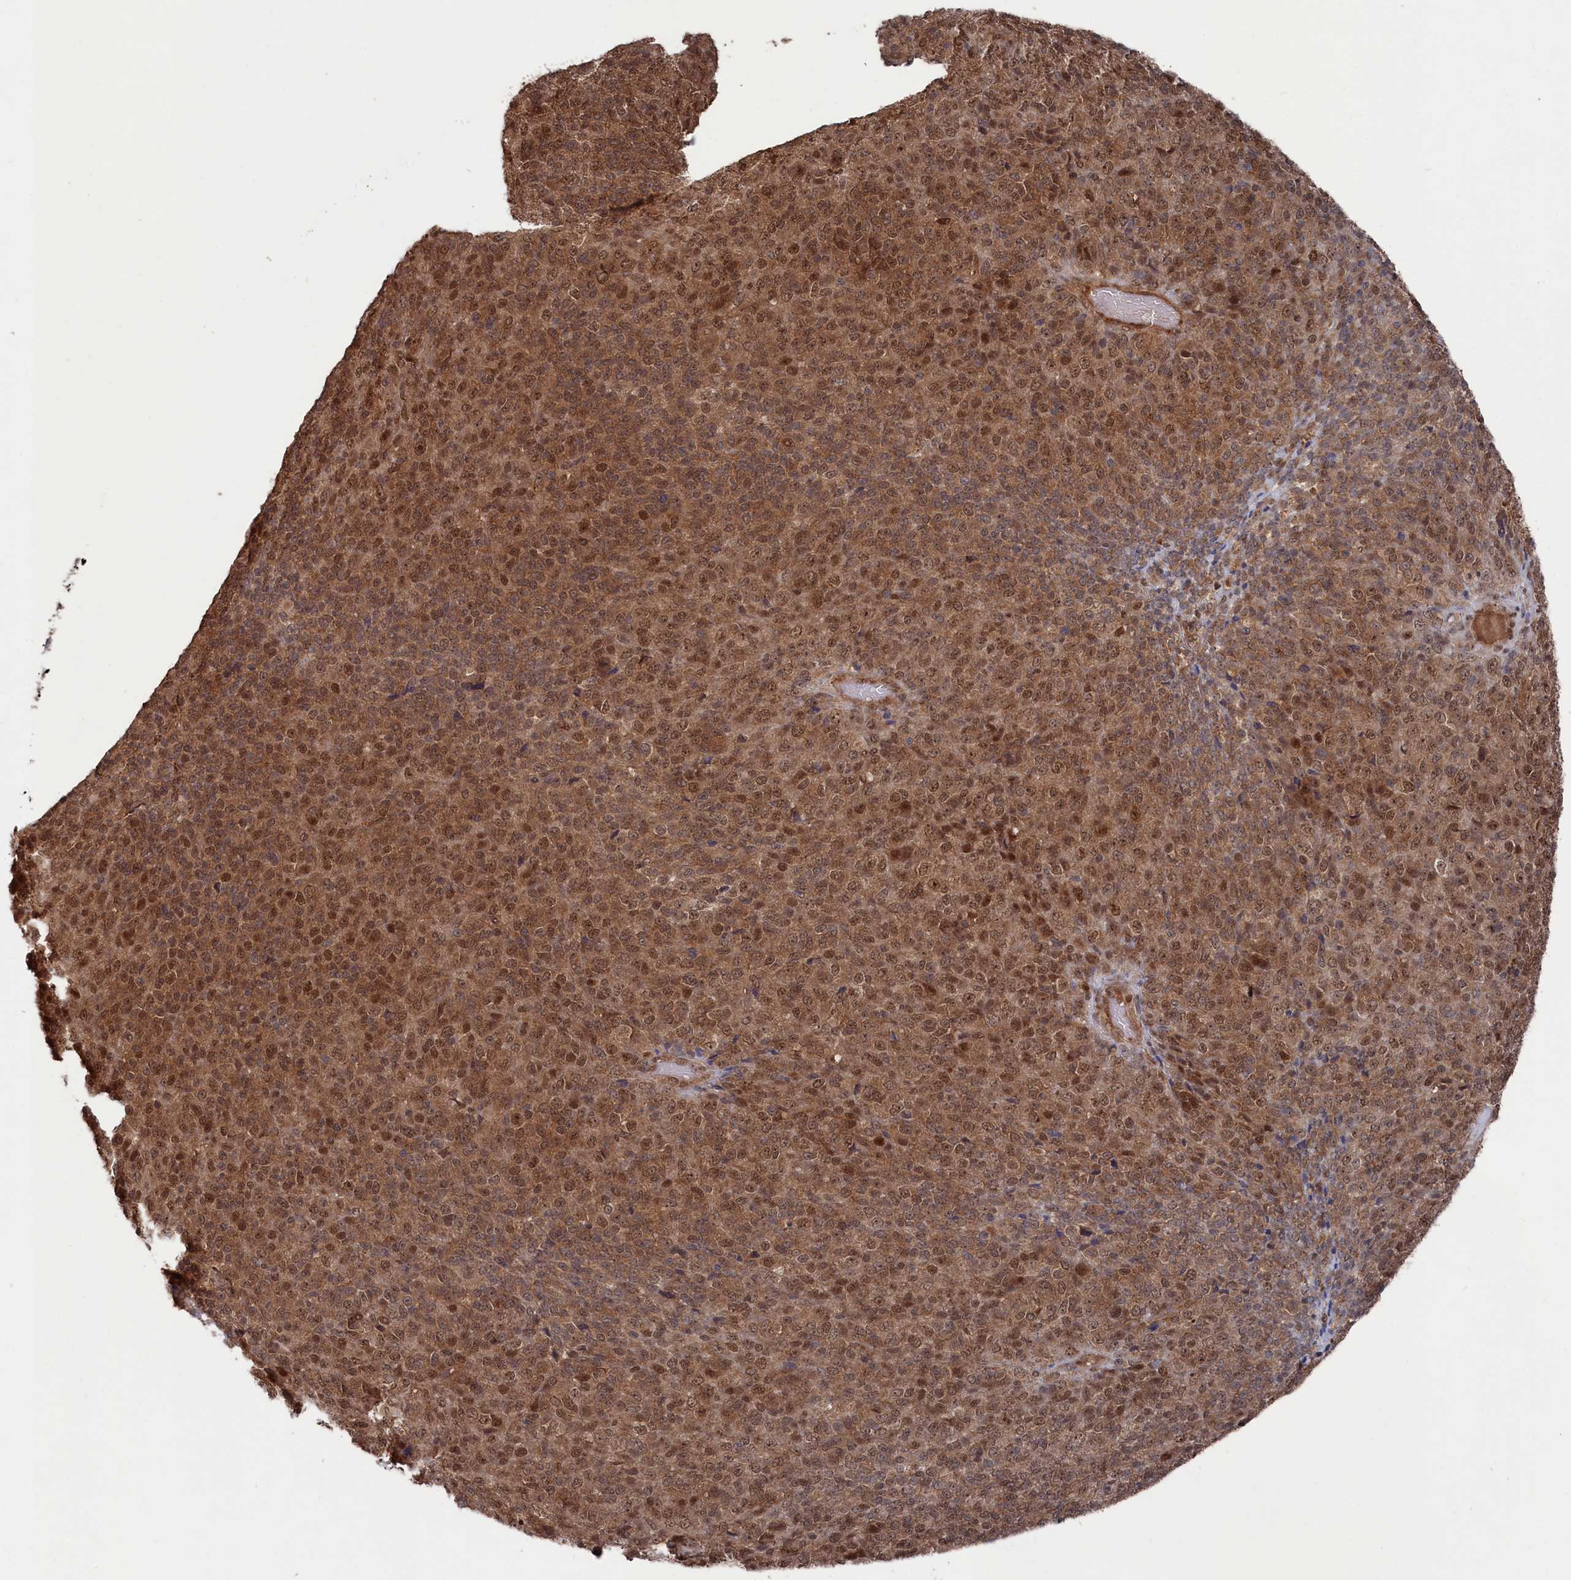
{"staining": {"intensity": "moderate", "quantity": ">75%", "location": "cytoplasmic/membranous,nuclear"}, "tissue": "melanoma", "cell_type": "Tumor cells", "image_type": "cancer", "snomed": [{"axis": "morphology", "description": "Malignant melanoma, Metastatic site"}, {"axis": "topography", "description": "Brain"}], "caption": "Brown immunohistochemical staining in human melanoma exhibits moderate cytoplasmic/membranous and nuclear staining in about >75% of tumor cells. The protein is shown in brown color, while the nuclei are stained blue.", "gene": "BORCS7", "patient": {"sex": "female", "age": 56}}